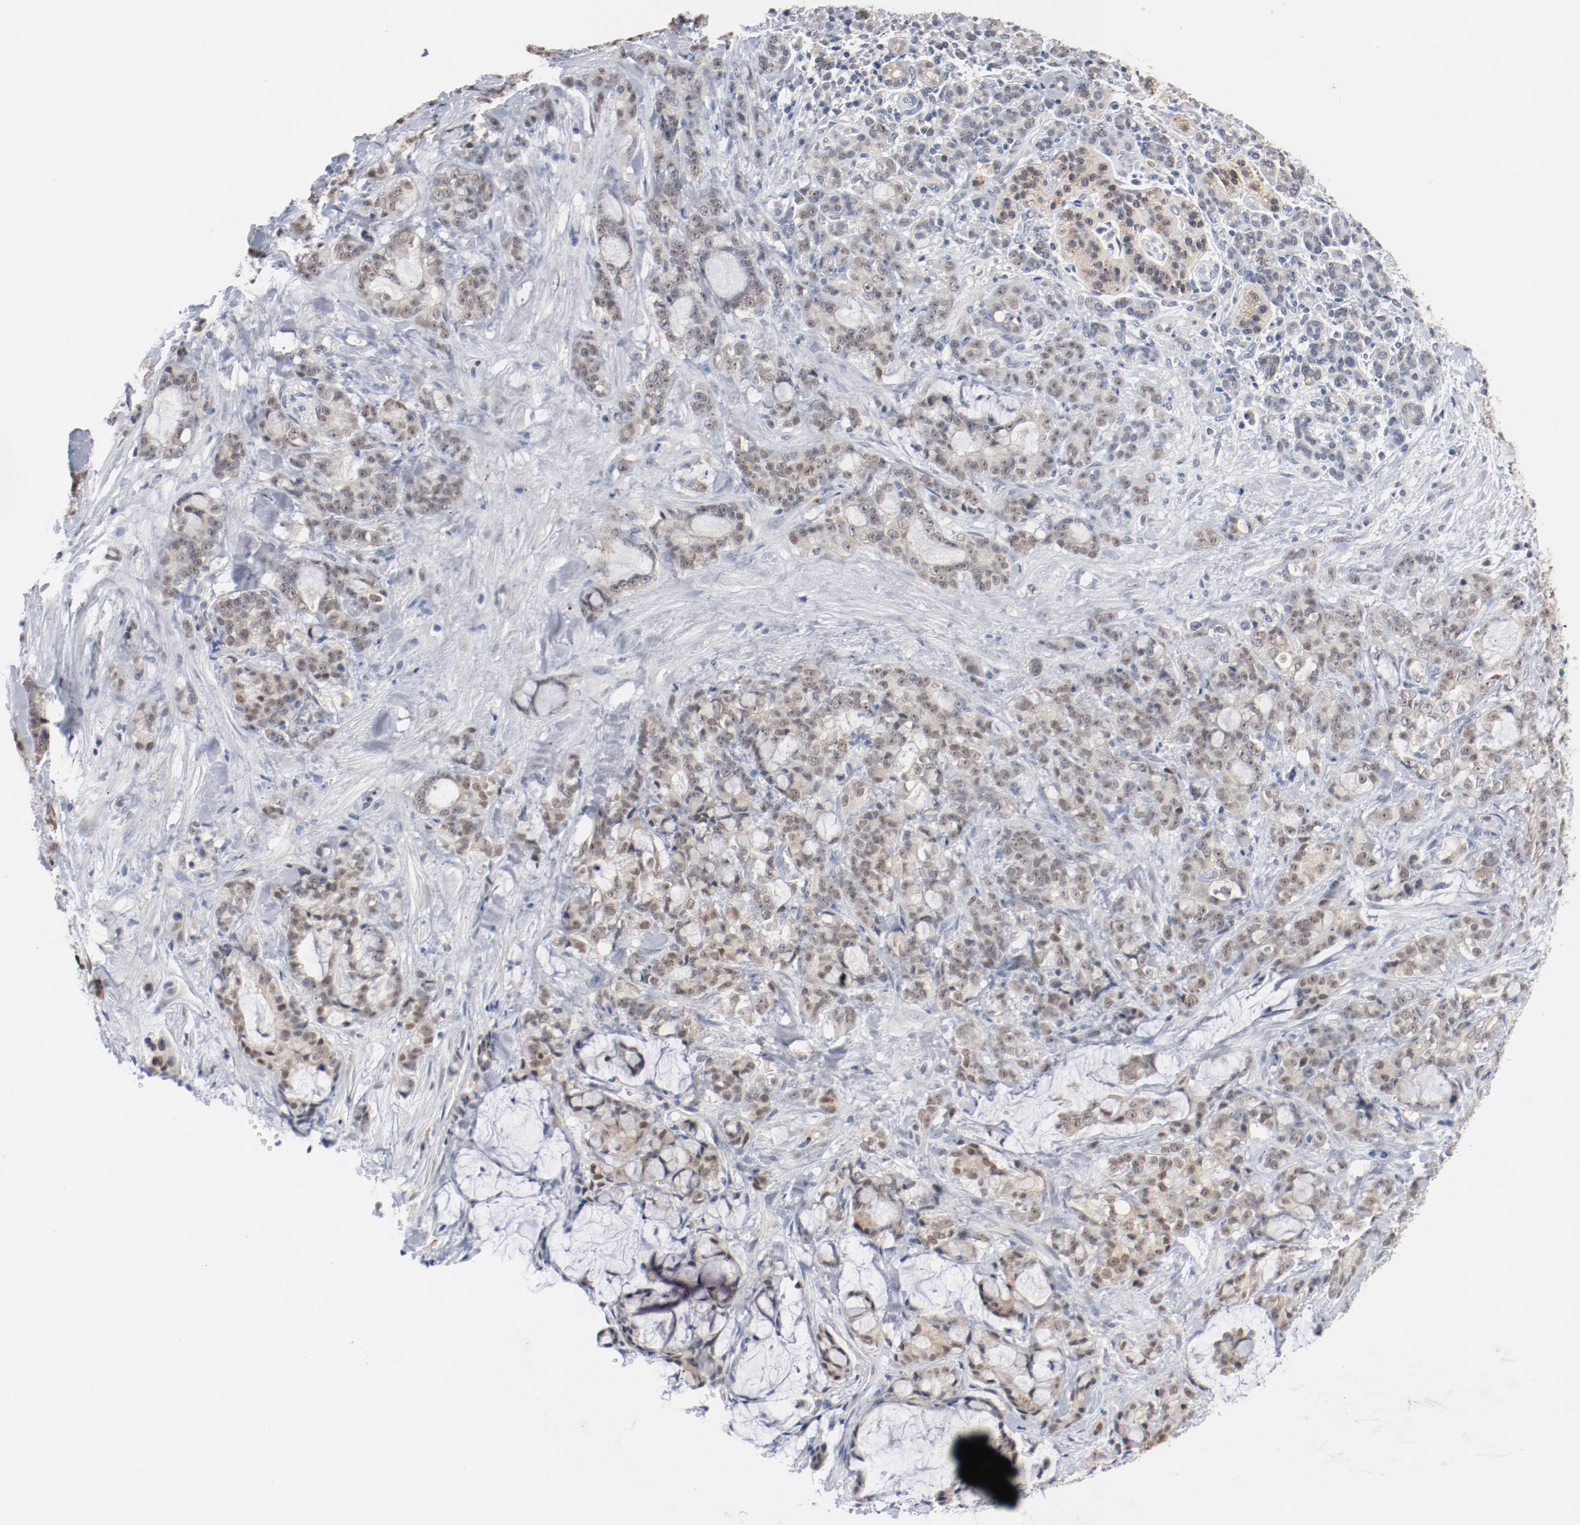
{"staining": {"intensity": "weak", "quantity": "25%-75%", "location": "nuclear"}, "tissue": "pancreatic cancer", "cell_type": "Tumor cells", "image_type": "cancer", "snomed": [{"axis": "morphology", "description": "Adenocarcinoma, NOS"}, {"axis": "topography", "description": "Pancreas"}], "caption": "The histopathology image reveals staining of adenocarcinoma (pancreatic), revealing weak nuclear protein staining (brown color) within tumor cells. The protein of interest is stained brown, and the nuclei are stained in blue (DAB IHC with brightfield microscopy, high magnification).", "gene": "ERICH1", "patient": {"sex": "female", "age": 73}}